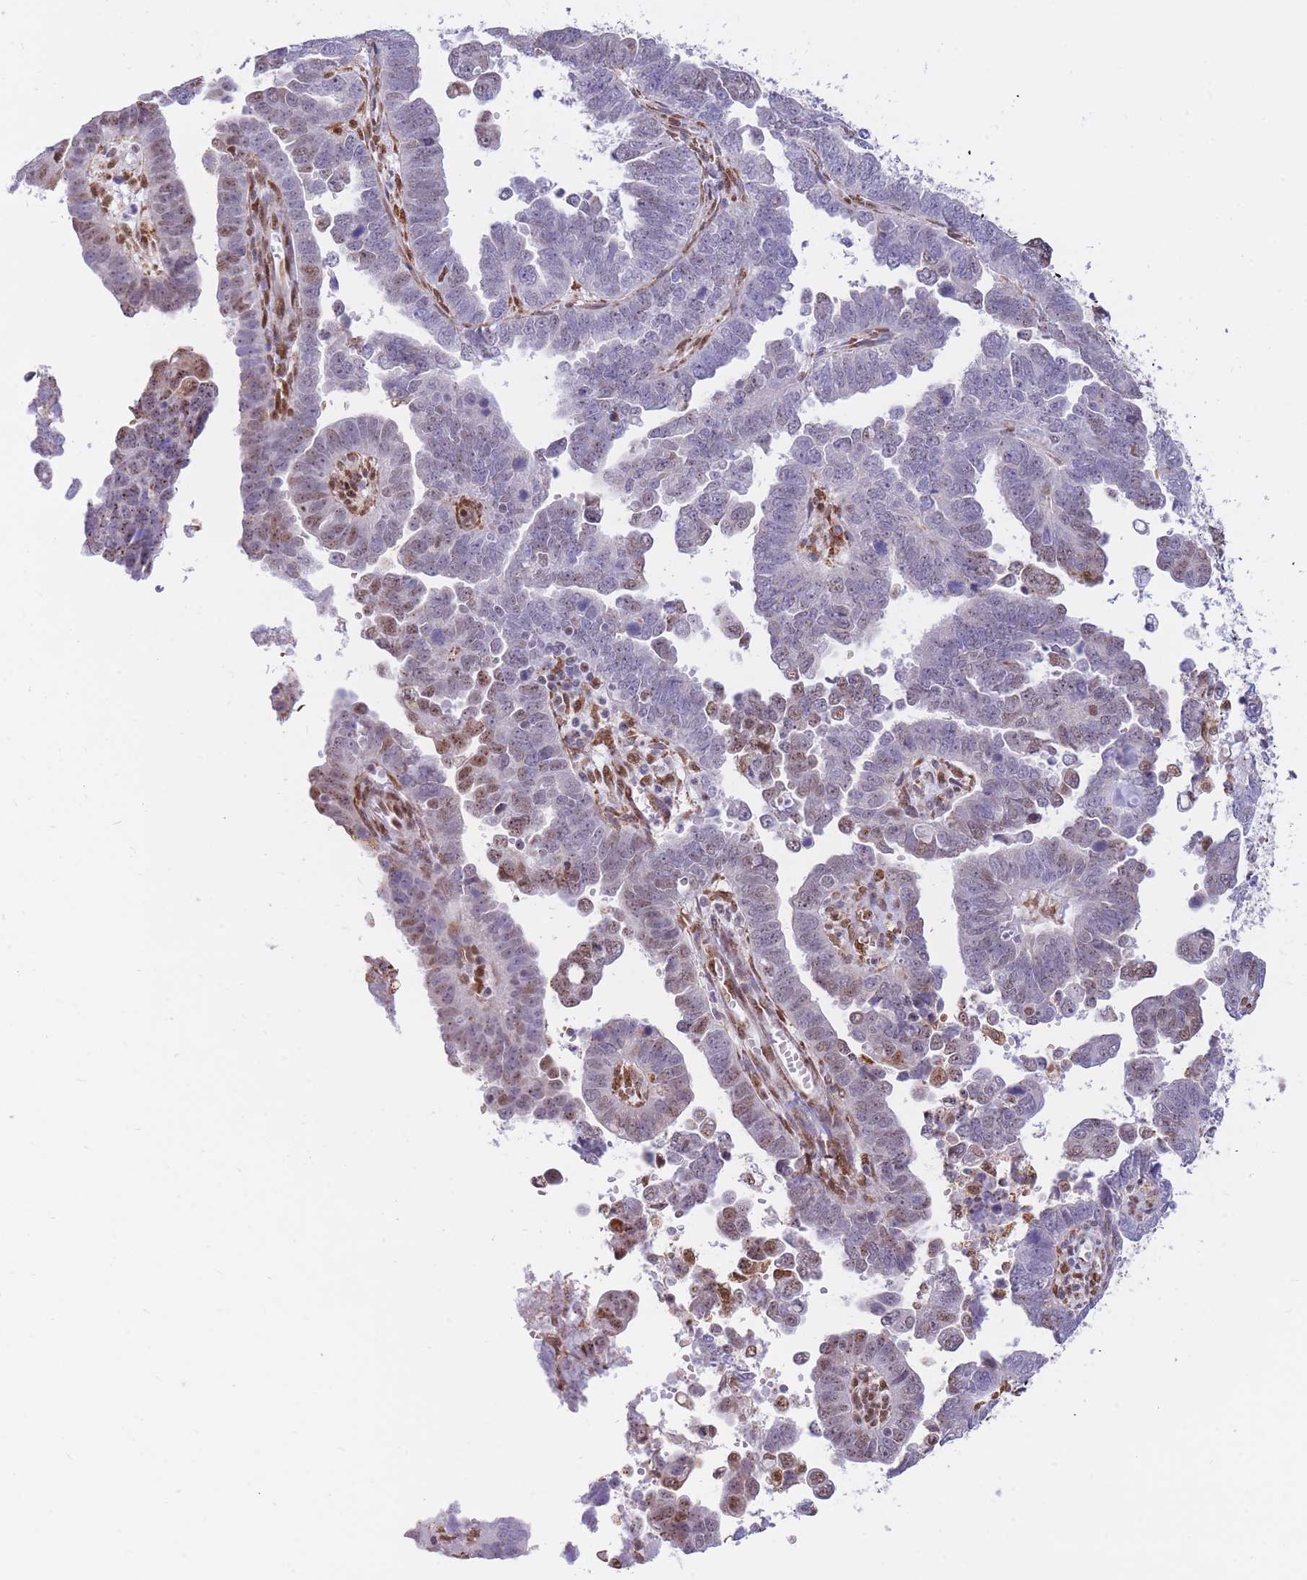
{"staining": {"intensity": "moderate", "quantity": "<25%", "location": "nuclear"}, "tissue": "endometrial cancer", "cell_type": "Tumor cells", "image_type": "cancer", "snomed": [{"axis": "morphology", "description": "Adenocarcinoma, NOS"}, {"axis": "topography", "description": "Endometrium"}], "caption": "Moderate nuclear positivity is identified in approximately <25% of tumor cells in endometrial adenocarcinoma. The staining was performed using DAB to visualize the protein expression in brown, while the nuclei were stained in blue with hematoxylin (Magnification: 20x).", "gene": "FAM153A", "patient": {"sex": "female", "age": 75}}